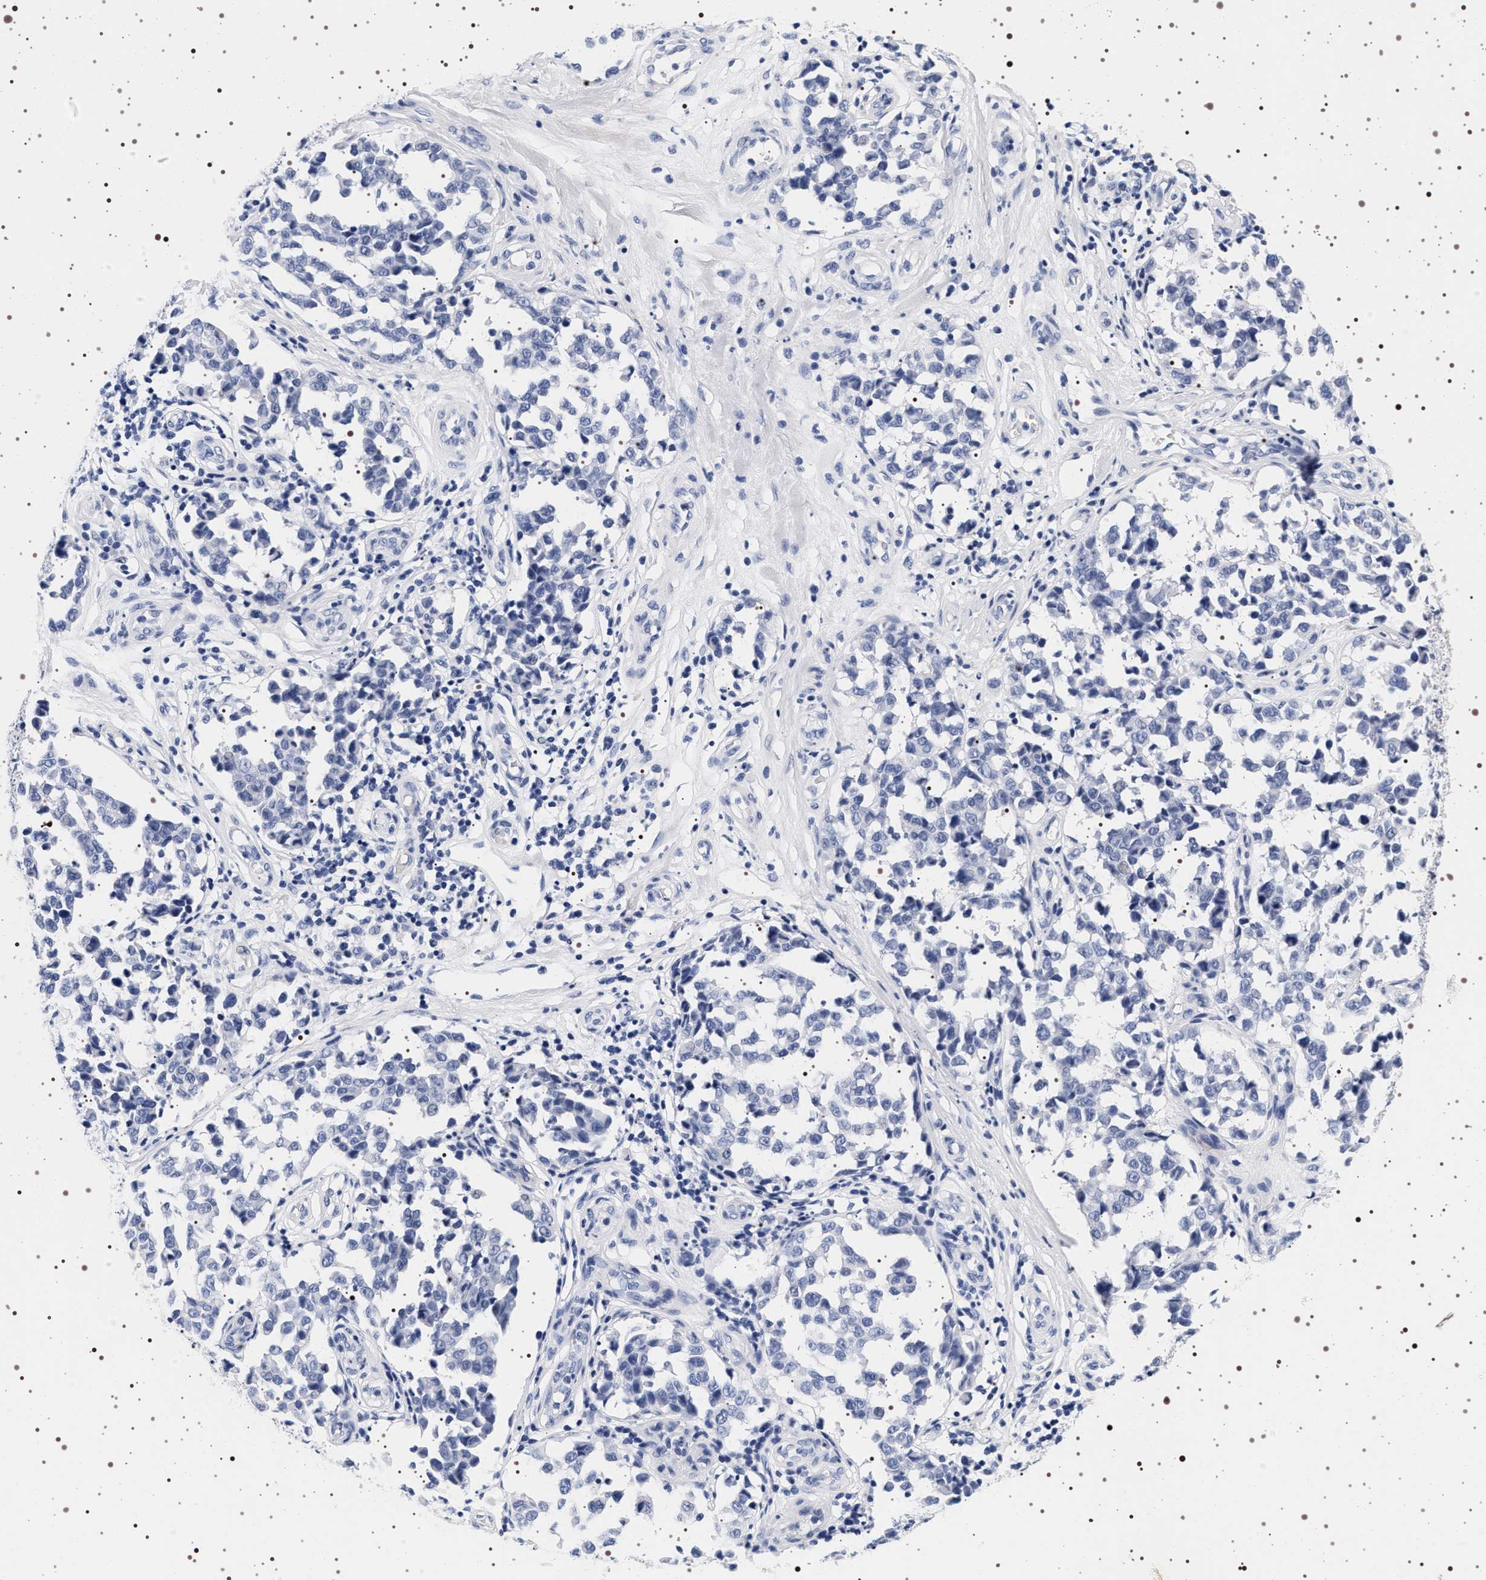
{"staining": {"intensity": "negative", "quantity": "none", "location": "none"}, "tissue": "melanoma", "cell_type": "Tumor cells", "image_type": "cancer", "snomed": [{"axis": "morphology", "description": "Malignant melanoma, NOS"}, {"axis": "topography", "description": "Skin"}], "caption": "High magnification brightfield microscopy of melanoma stained with DAB (brown) and counterstained with hematoxylin (blue): tumor cells show no significant positivity. The staining is performed using DAB brown chromogen with nuclei counter-stained in using hematoxylin.", "gene": "SYN1", "patient": {"sex": "female", "age": 64}}